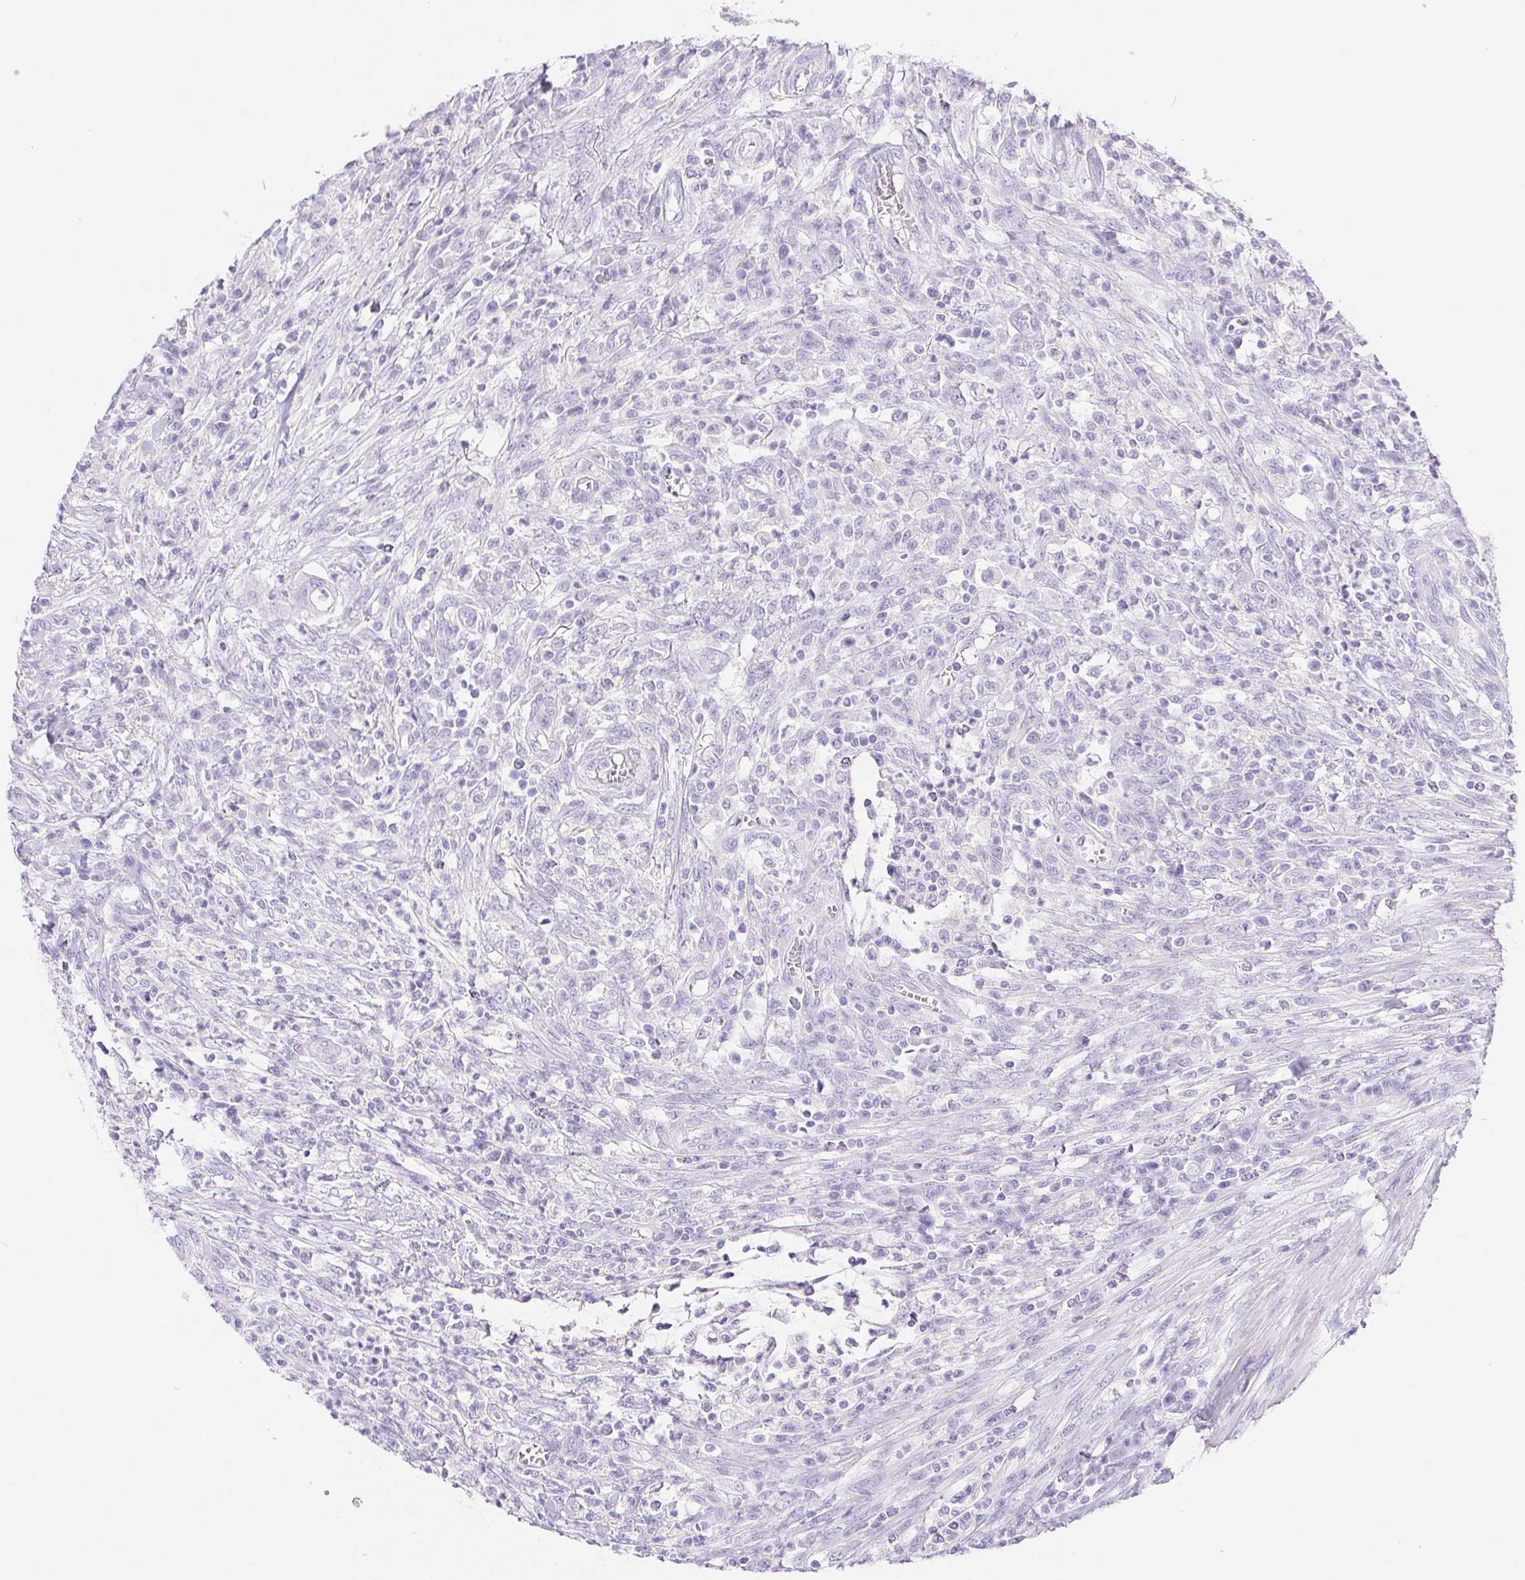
{"staining": {"intensity": "negative", "quantity": "none", "location": "none"}, "tissue": "colorectal cancer", "cell_type": "Tumor cells", "image_type": "cancer", "snomed": [{"axis": "morphology", "description": "Adenocarcinoma, NOS"}, {"axis": "topography", "description": "Colon"}], "caption": "A high-resolution histopathology image shows immunohistochemistry staining of colorectal cancer (adenocarcinoma), which reveals no significant positivity in tumor cells.", "gene": "PNLIP", "patient": {"sex": "male", "age": 65}}